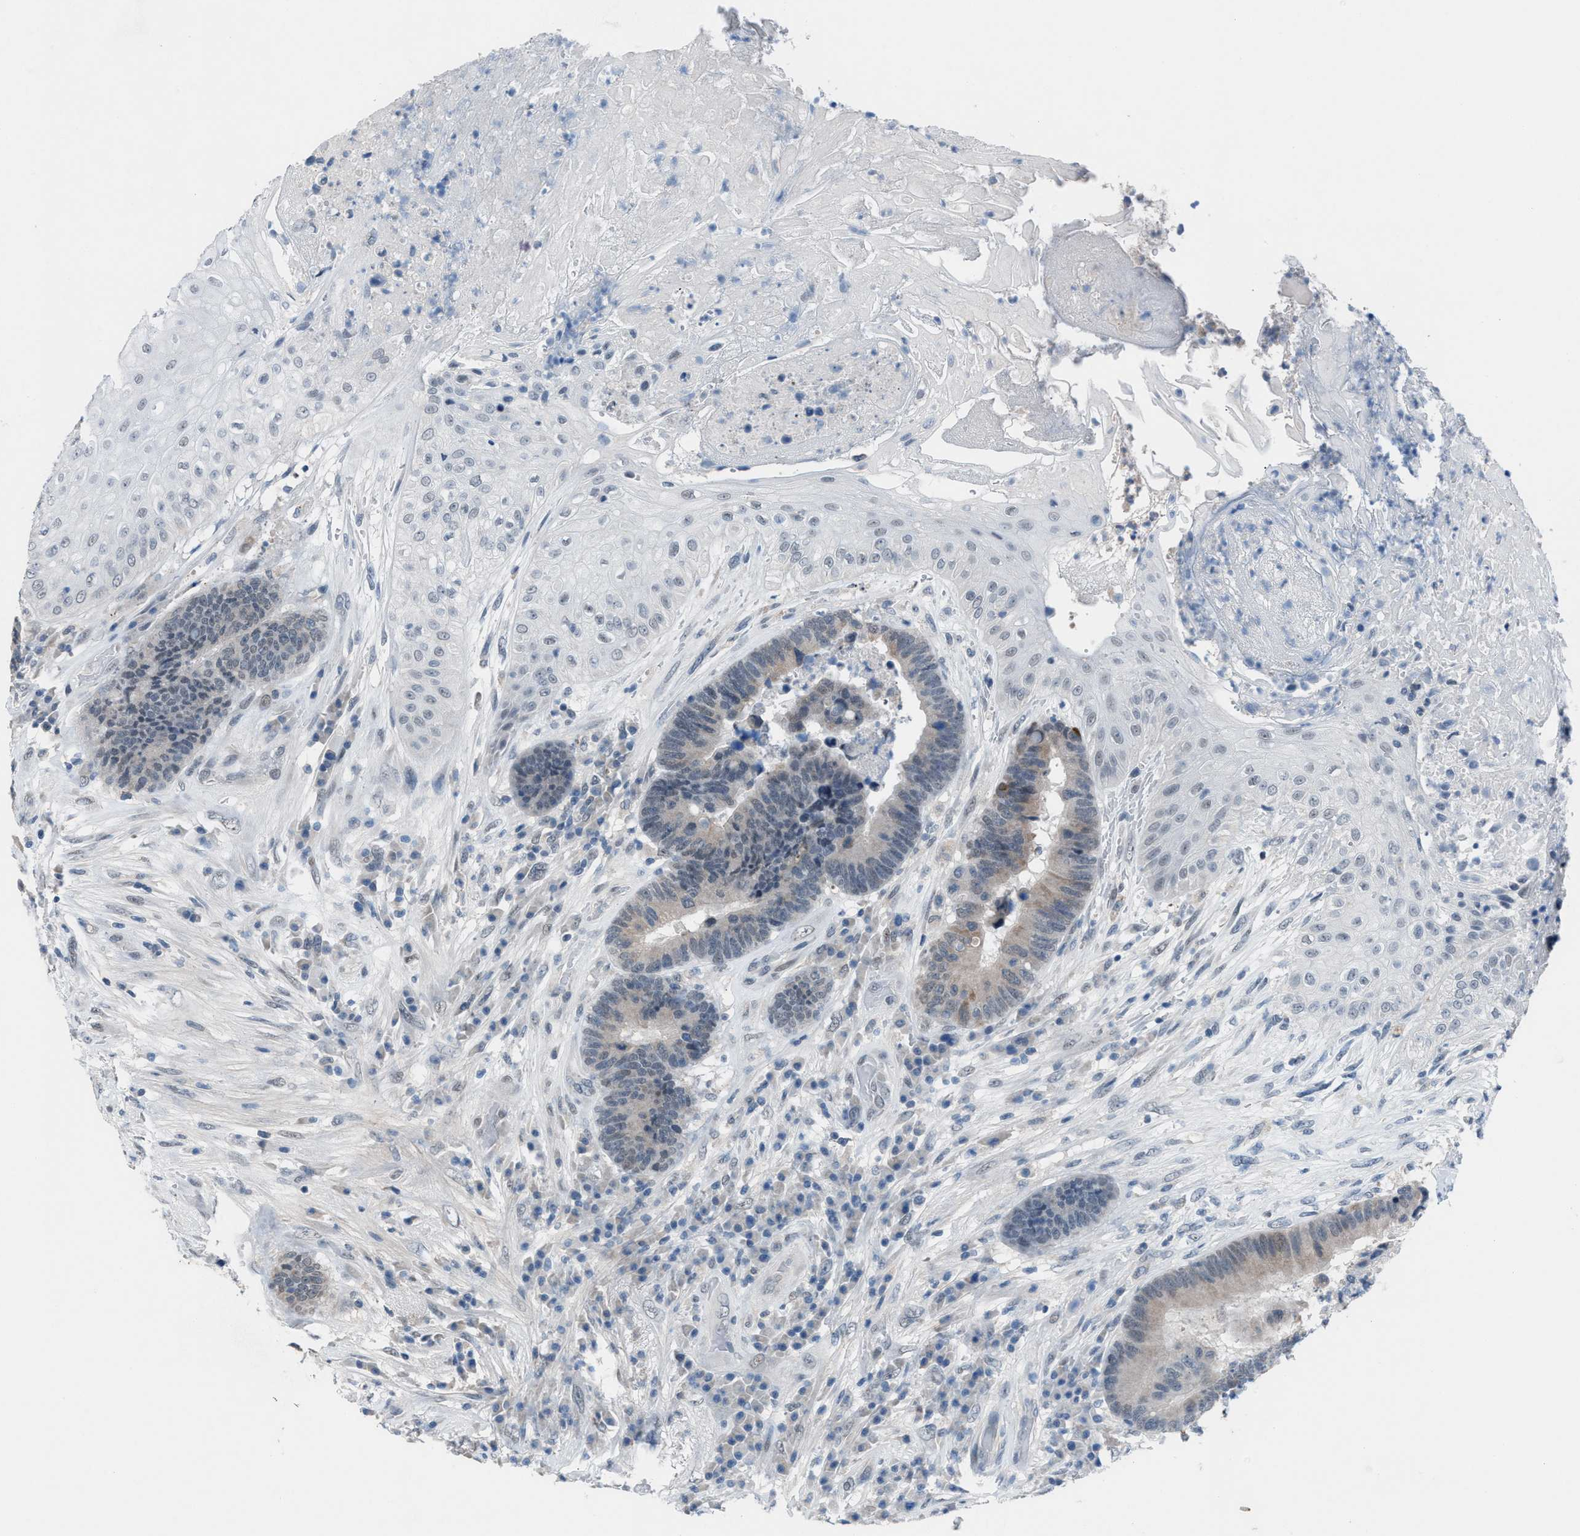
{"staining": {"intensity": "weak", "quantity": "<25%", "location": "cytoplasmic/membranous"}, "tissue": "colorectal cancer", "cell_type": "Tumor cells", "image_type": "cancer", "snomed": [{"axis": "morphology", "description": "Adenocarcinoma, NOS"}, {"axis": "topography", "description": "Rectum"}, {"axis": "topography", "description": "Anal"}], "caption": "Immunohistochemical staining of human colorectal cancer (adenocarcinoma) exhibits no significant positivity in tumor cells.", "gene": "ANAPC11", "patient": {"sex": "female", "age": 89}}